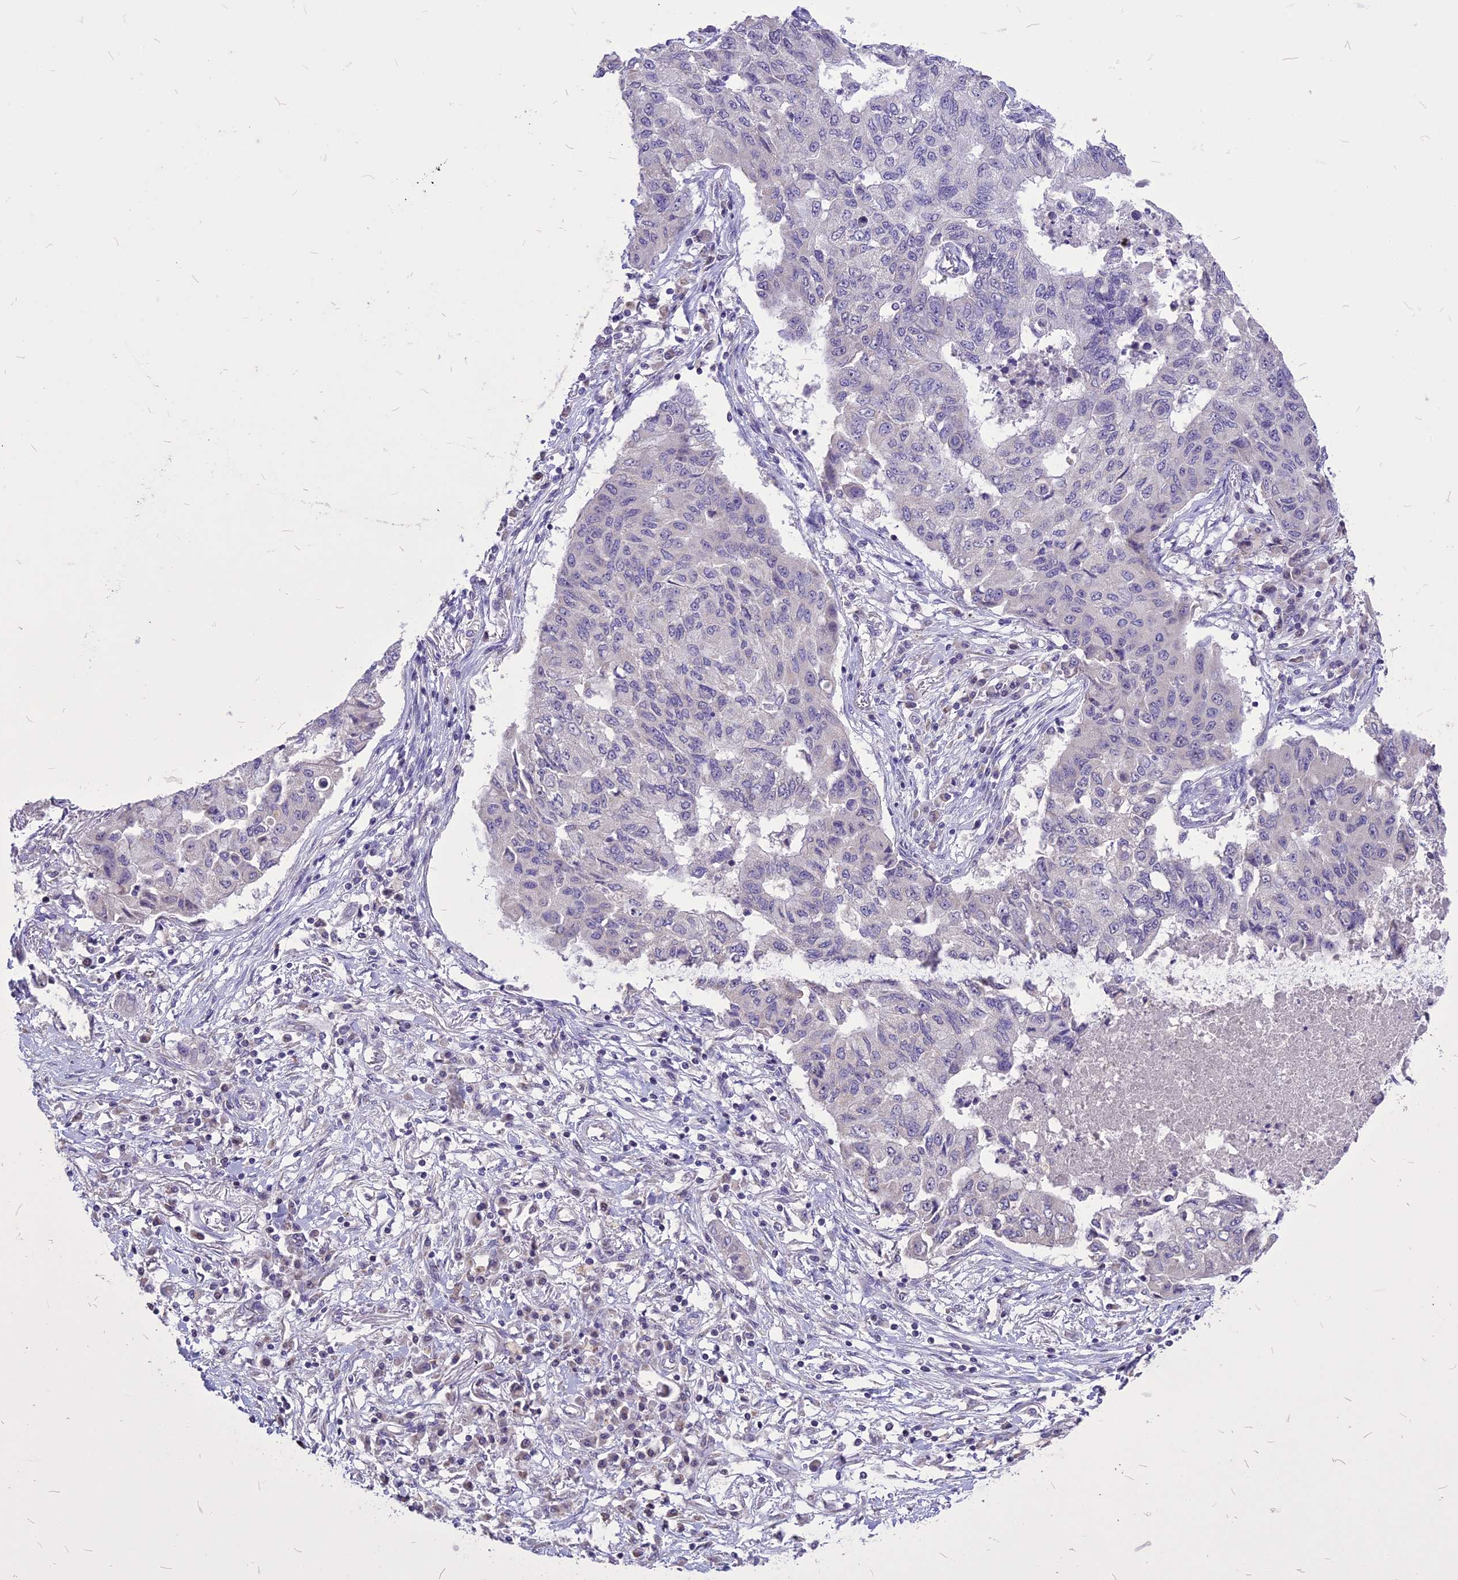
{"staining": {"intensity": "negative", "quantity": "none", "location": "none"}, "tissue": "lung cancer", "cell_type": "Tumor cells", "image_type": "cancer", "snomed": [{"axis": "morphology", "description": "Squamous cell carcinoma, NOS"}, {"axis": "topography", "description": "Lung"}], "caption": "This is an IHC micrograph of lung squamous cell carcinoma. There is no positivity in tumor cells.", "gene": "CMSS1", "patient": {"sex": "male", "age": 74}}